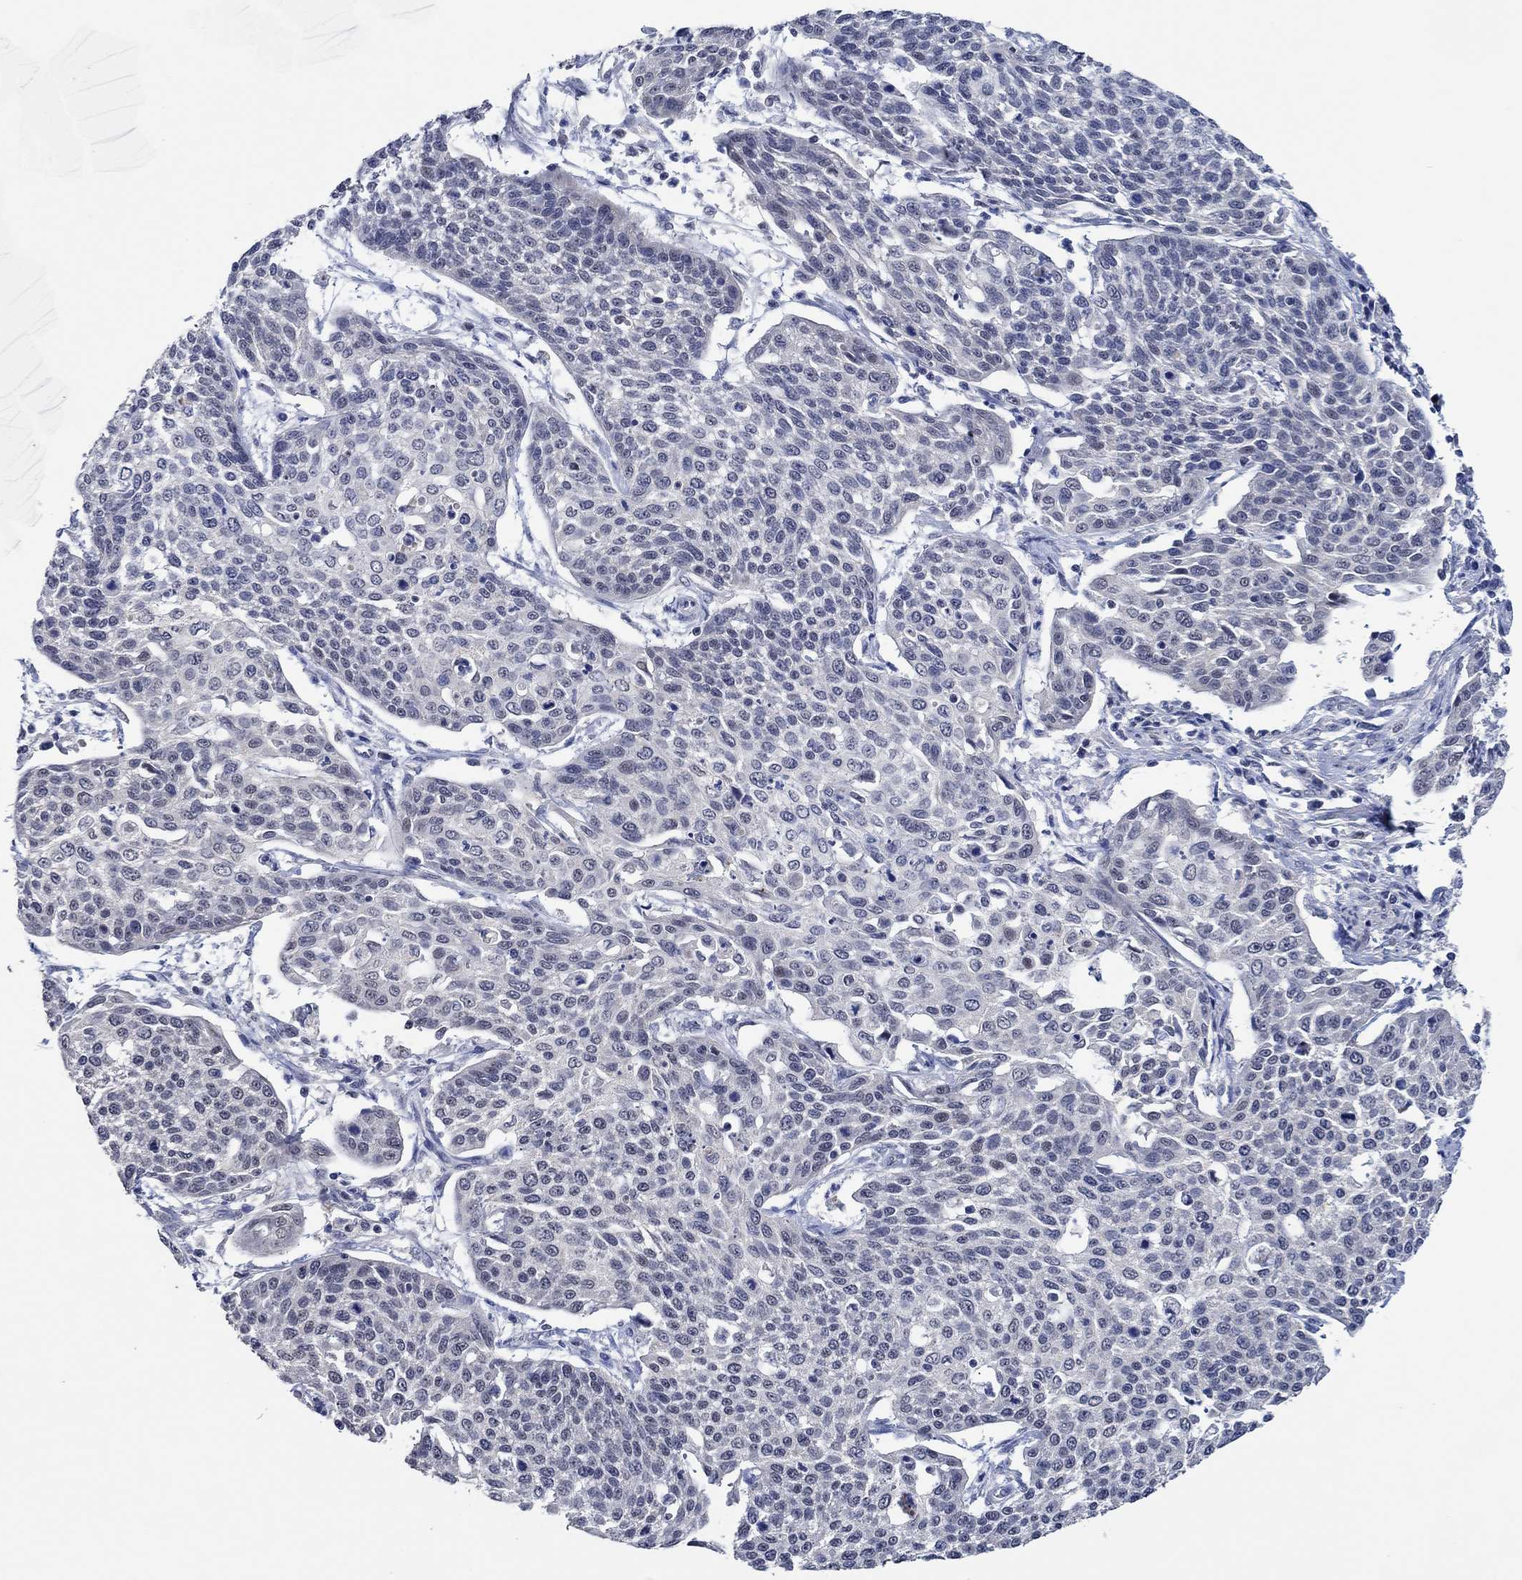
{"staining": {"intensity": "negative", "quantity": "none", "location": "none"}, "tissue": "cervical cancer", "cell_type": "Tumor cells", "image_type": "cancer", "snomed": [{"axis": "morphology", "description": "Squamous cell carcinoma, NOS"}, {"axis": "topography", "description": "Cervix"}], "caption": "This is a photomicrograph of IHC staining of cervical squamous cell carcinoma, which shows no staining in tumor cells. (DAB immunohistochemistry (IHC) with hematoxylin counter stain).", "gene": "PRRT3", "patient": {"sex": "female", "age": 34}}